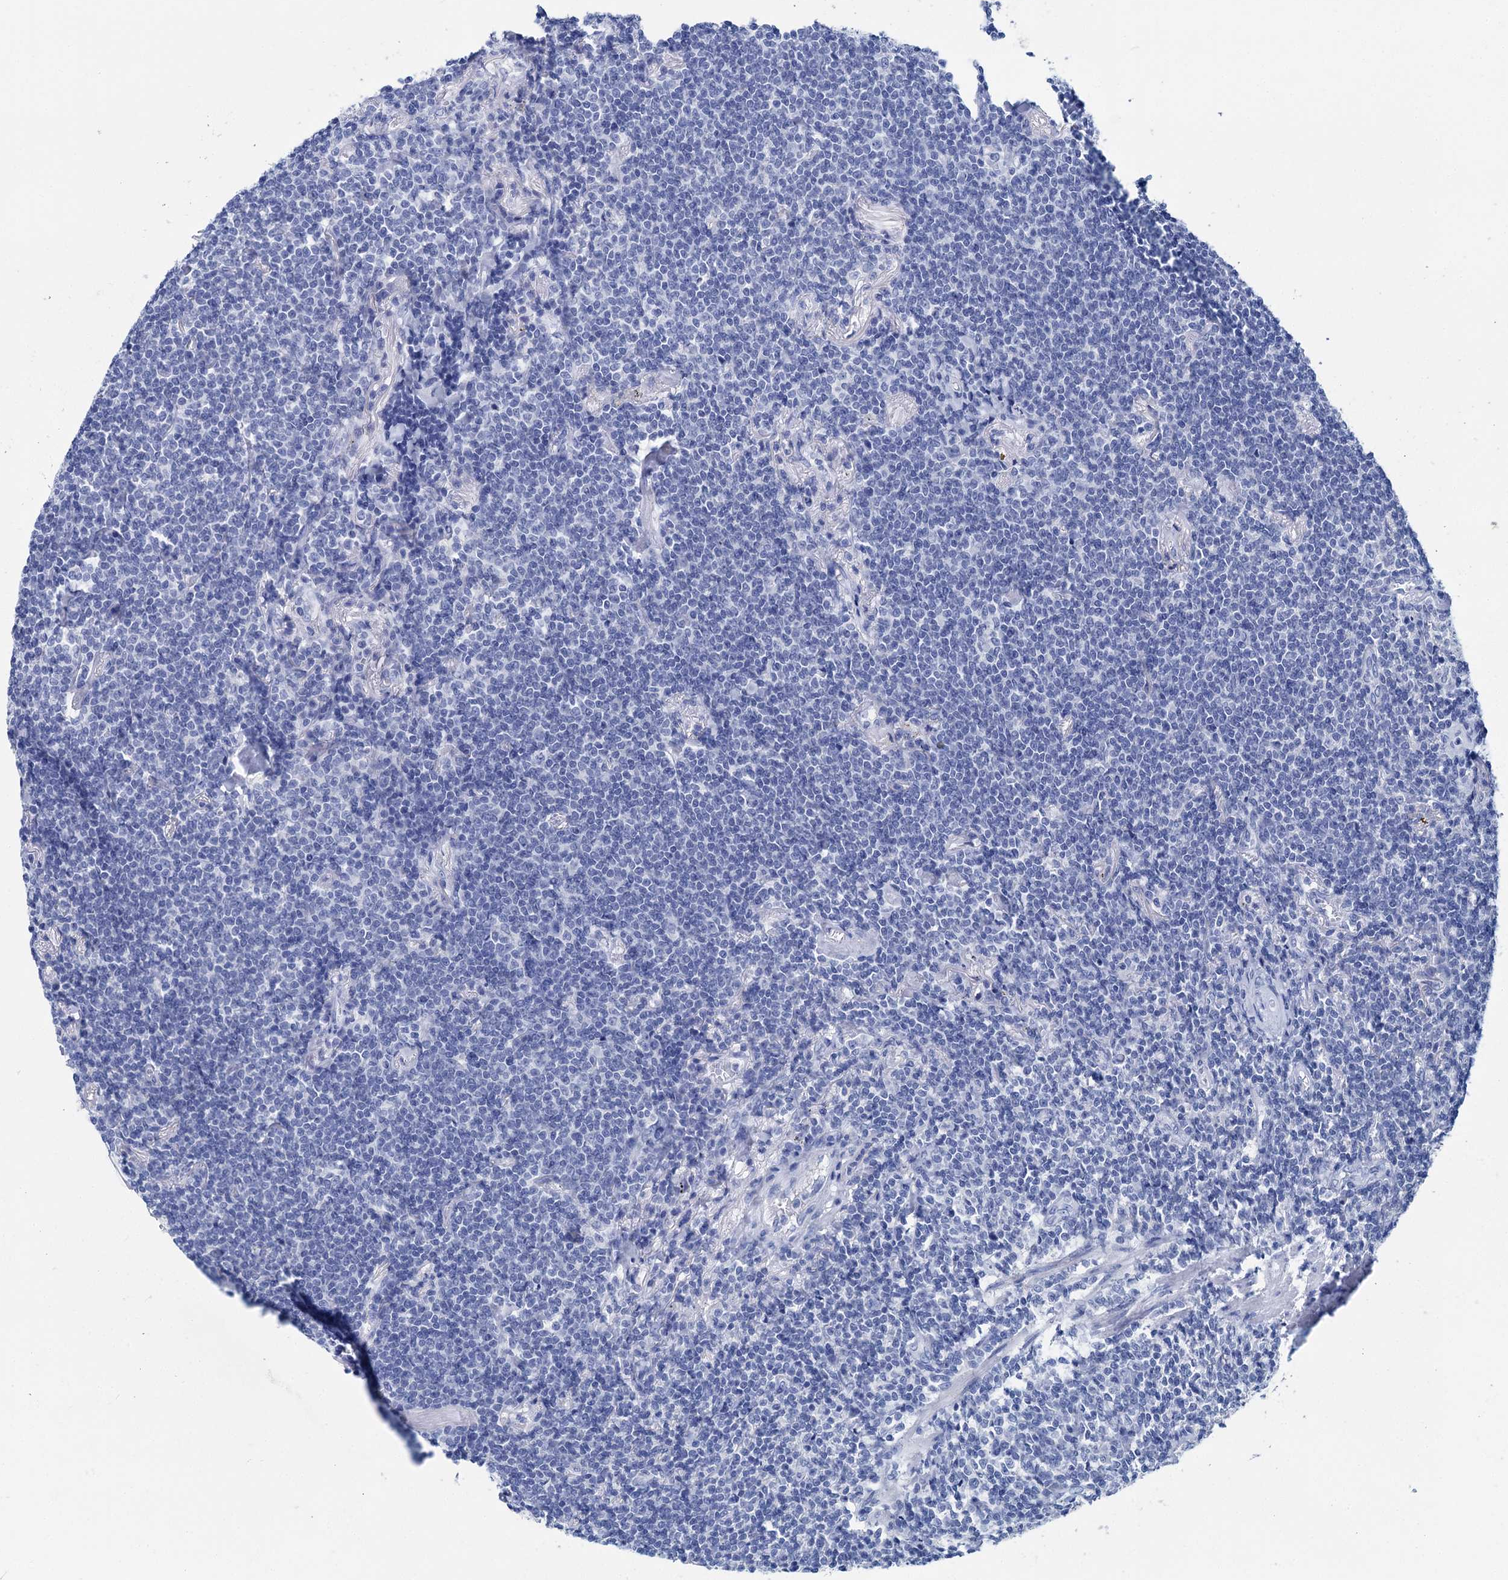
{"staining": {"intensity": "negative", "quantity": "none", "location": "none"}, "tissue": "lymphoma", "cell_type": "Tumor cells", "image_type": "cancer", "snomed": [{"axis": "morphology", "description": "Malignant lymphoma, non-Hodgkin's type, Low grade"}, {"axis": "topography", "description": "Lung"}], "caption": "High magnification brightfield microscopy of low-grade malignant lymphoma, non-Hodgkin's type stained with DAB (3,3'-diaminobenzidine) (brown) and counterstained with hematoxylin (blue): tumor cells show no significant staining. Nuclei are stained in blue.", "gene": "BRINP1", "patient": {"sex": "female", "age": 71}}